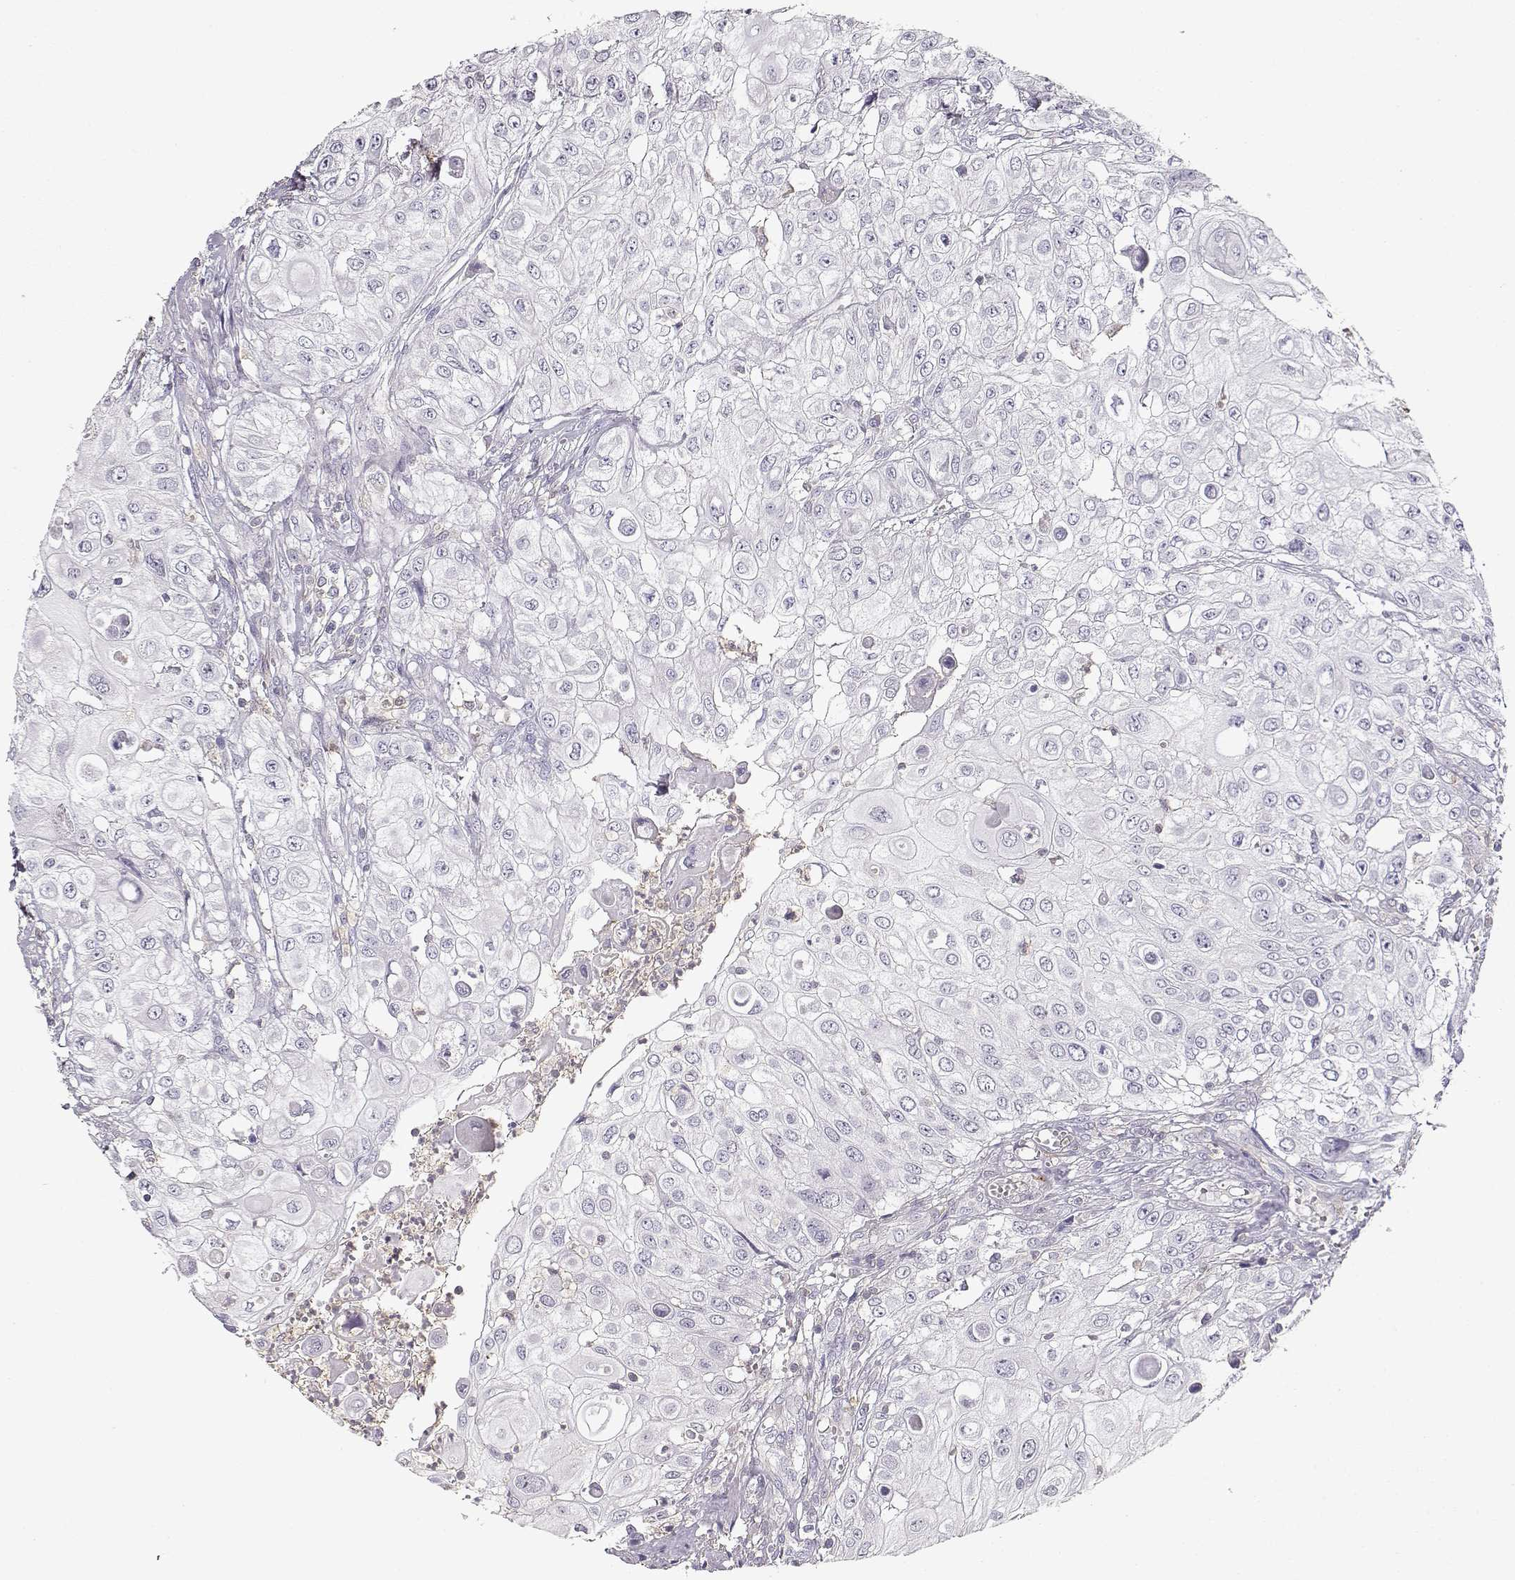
{"staining": {"intensity": "negative", "quantity": "none", "location": "none"}, "tissue": "urothelial cancer", "cell_type": "Tumor cells", "image_type": "cancer", "snomed": [{"axis": "morphology", "description": "Urothelial carcinoma, High grade"}, {"axis": "topography", "description": "Urinary bladder"}], "caption": "IHC histopathology image of neoplastic tissue: urothelial cancer stained with DAB (3,3'-diaminobenzidine) shows no significant protein staining in tumor cells. (DAB immunohistochemistry with hematoxylin counter stain).", "gene": "VAV1", "patient": {"sex": "female", "age": 79}}